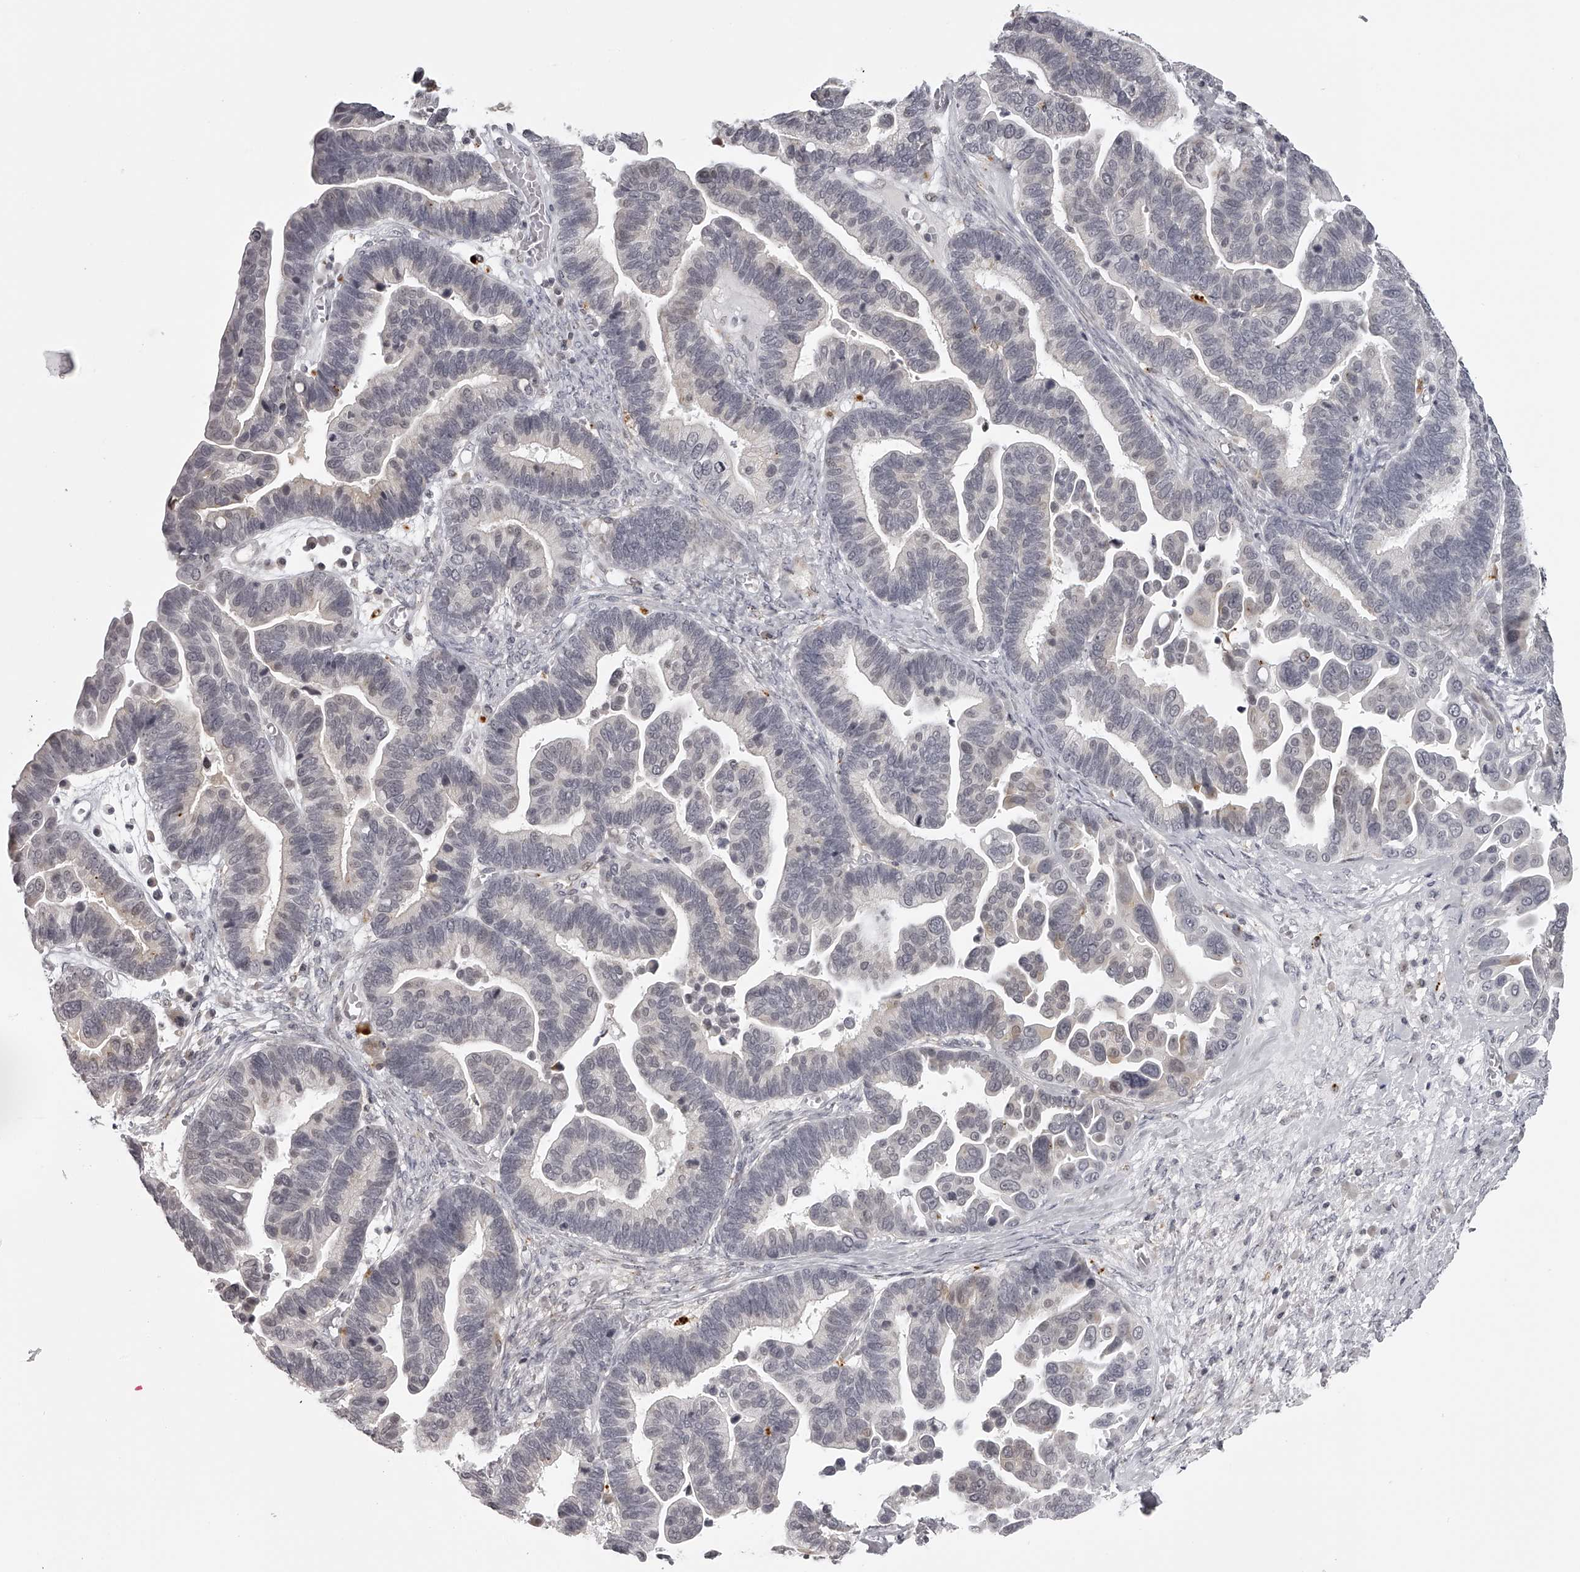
{"staining": {"intensity": "weak", "quantity": "<25%", "location": "cytoplasmic/membranous,nuclear"}, "tissue": "ovarian cancer", "cell_type": "Tumor cells", "image_type": "cancer", "snomed": [{"axis": "morphology", "description": "Cystadenocarcinoma, serous, NOS"}, {"axis": "topography", "description": "Ovary"}], "caption": "An image of human ovarian serous cystadenocarcinoma is negative for staining in tumor cells.", "gene": "RNF220", "patient": {"sex": "female", "age": 56}}